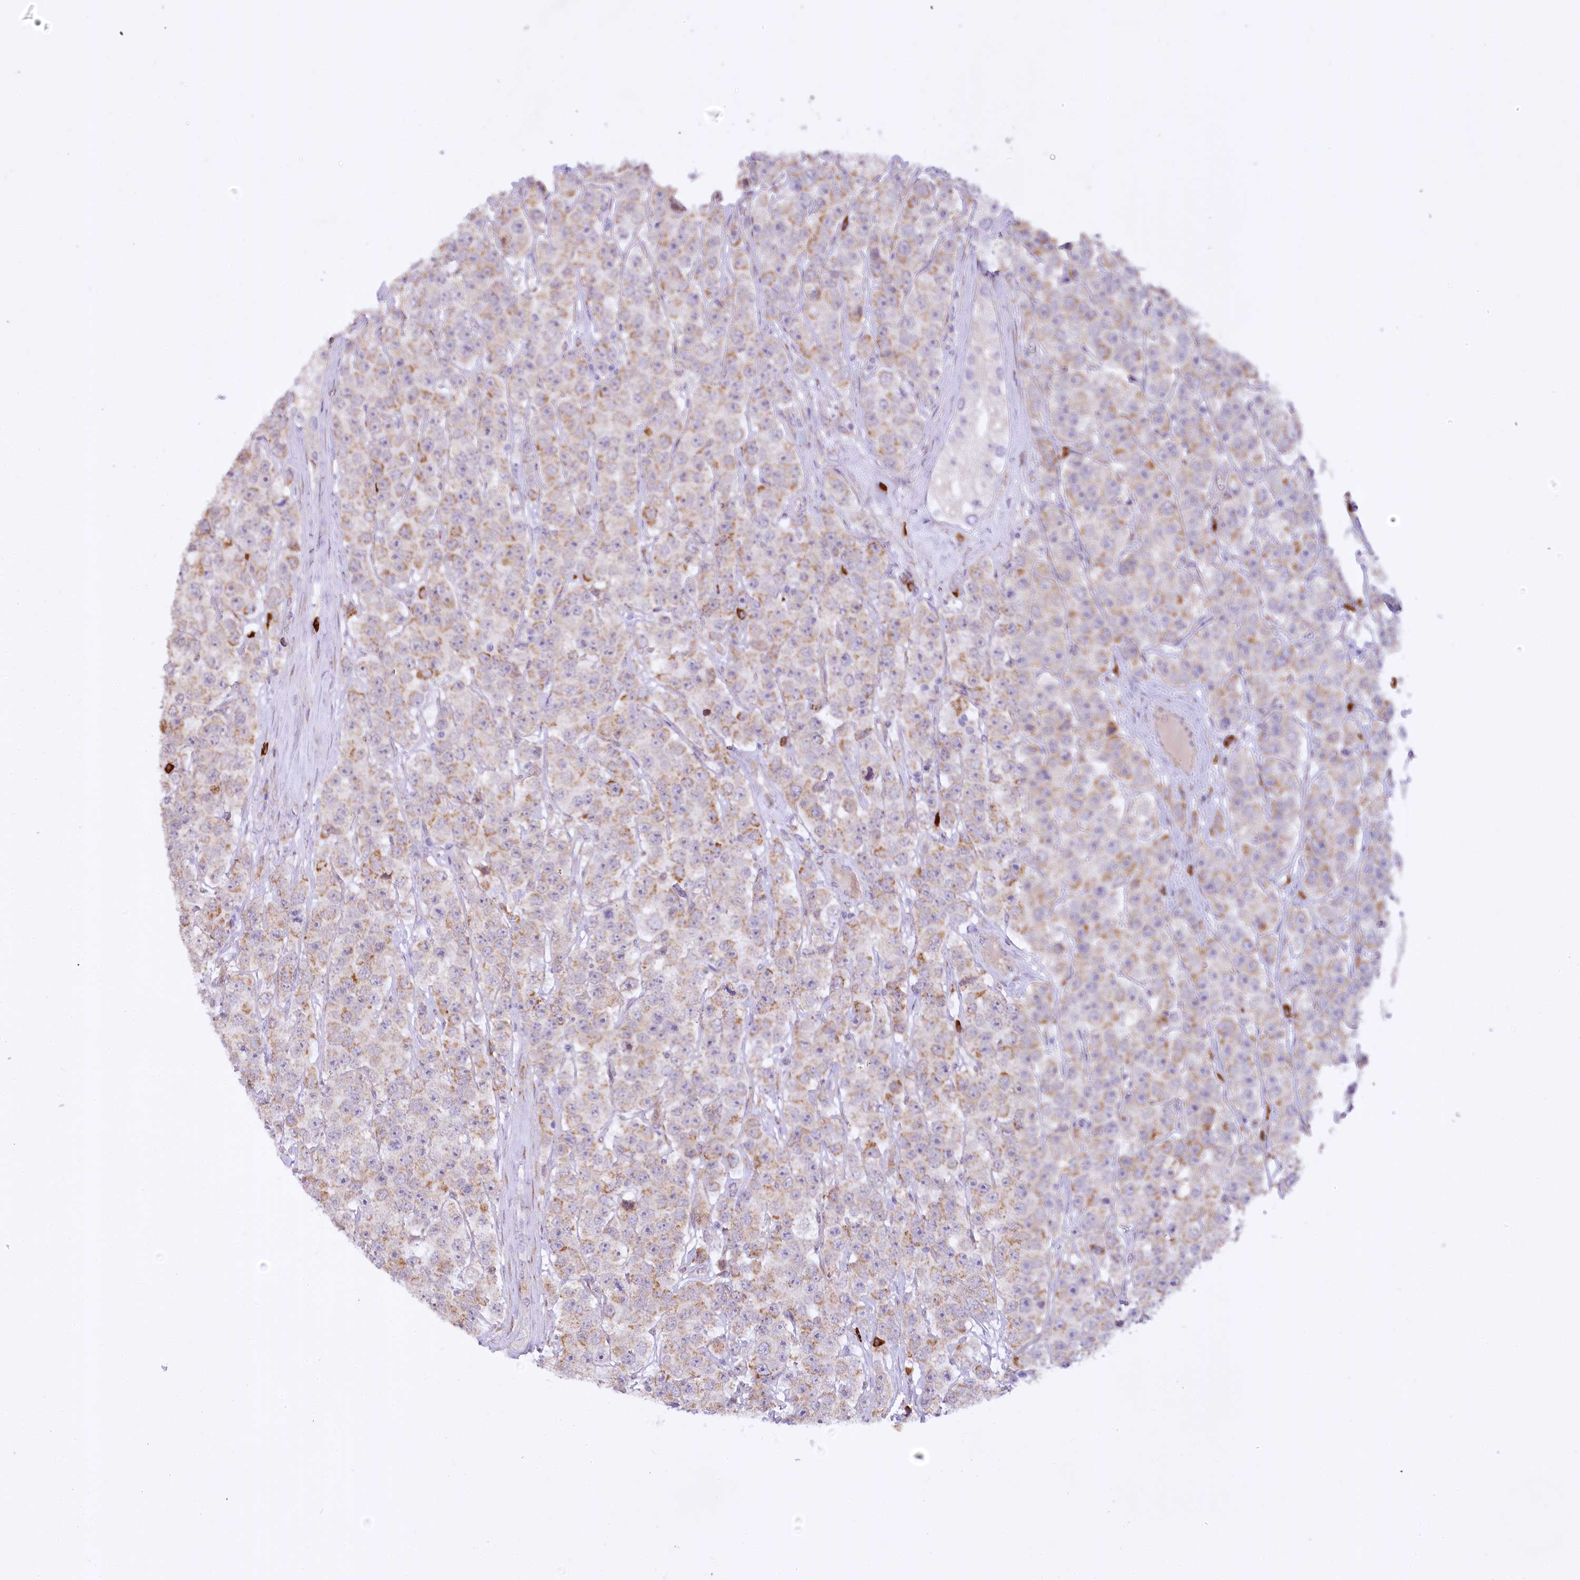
{"staining": {"intensity": "weak", "quantity": "25%-75%", "location": "cytoplasmic/membranous"}, "tissue": "testis cancer", "cell_type": "Tumor cells", "image_type": "cancer", "snomed": [{"axis": "morphology", "description": "Seminoma, NOS"}, {"axis": "topography", "description": "Testis"}], "caption": "Testis cancer (seminoma) stained for a protein (brown) demonstrates weak cytoplasmic/membranous positive expression in approximately 25%-75% of tumor cells.", "gene": "NCKAP5", "patient": {"sex": "male", "age": 28}}